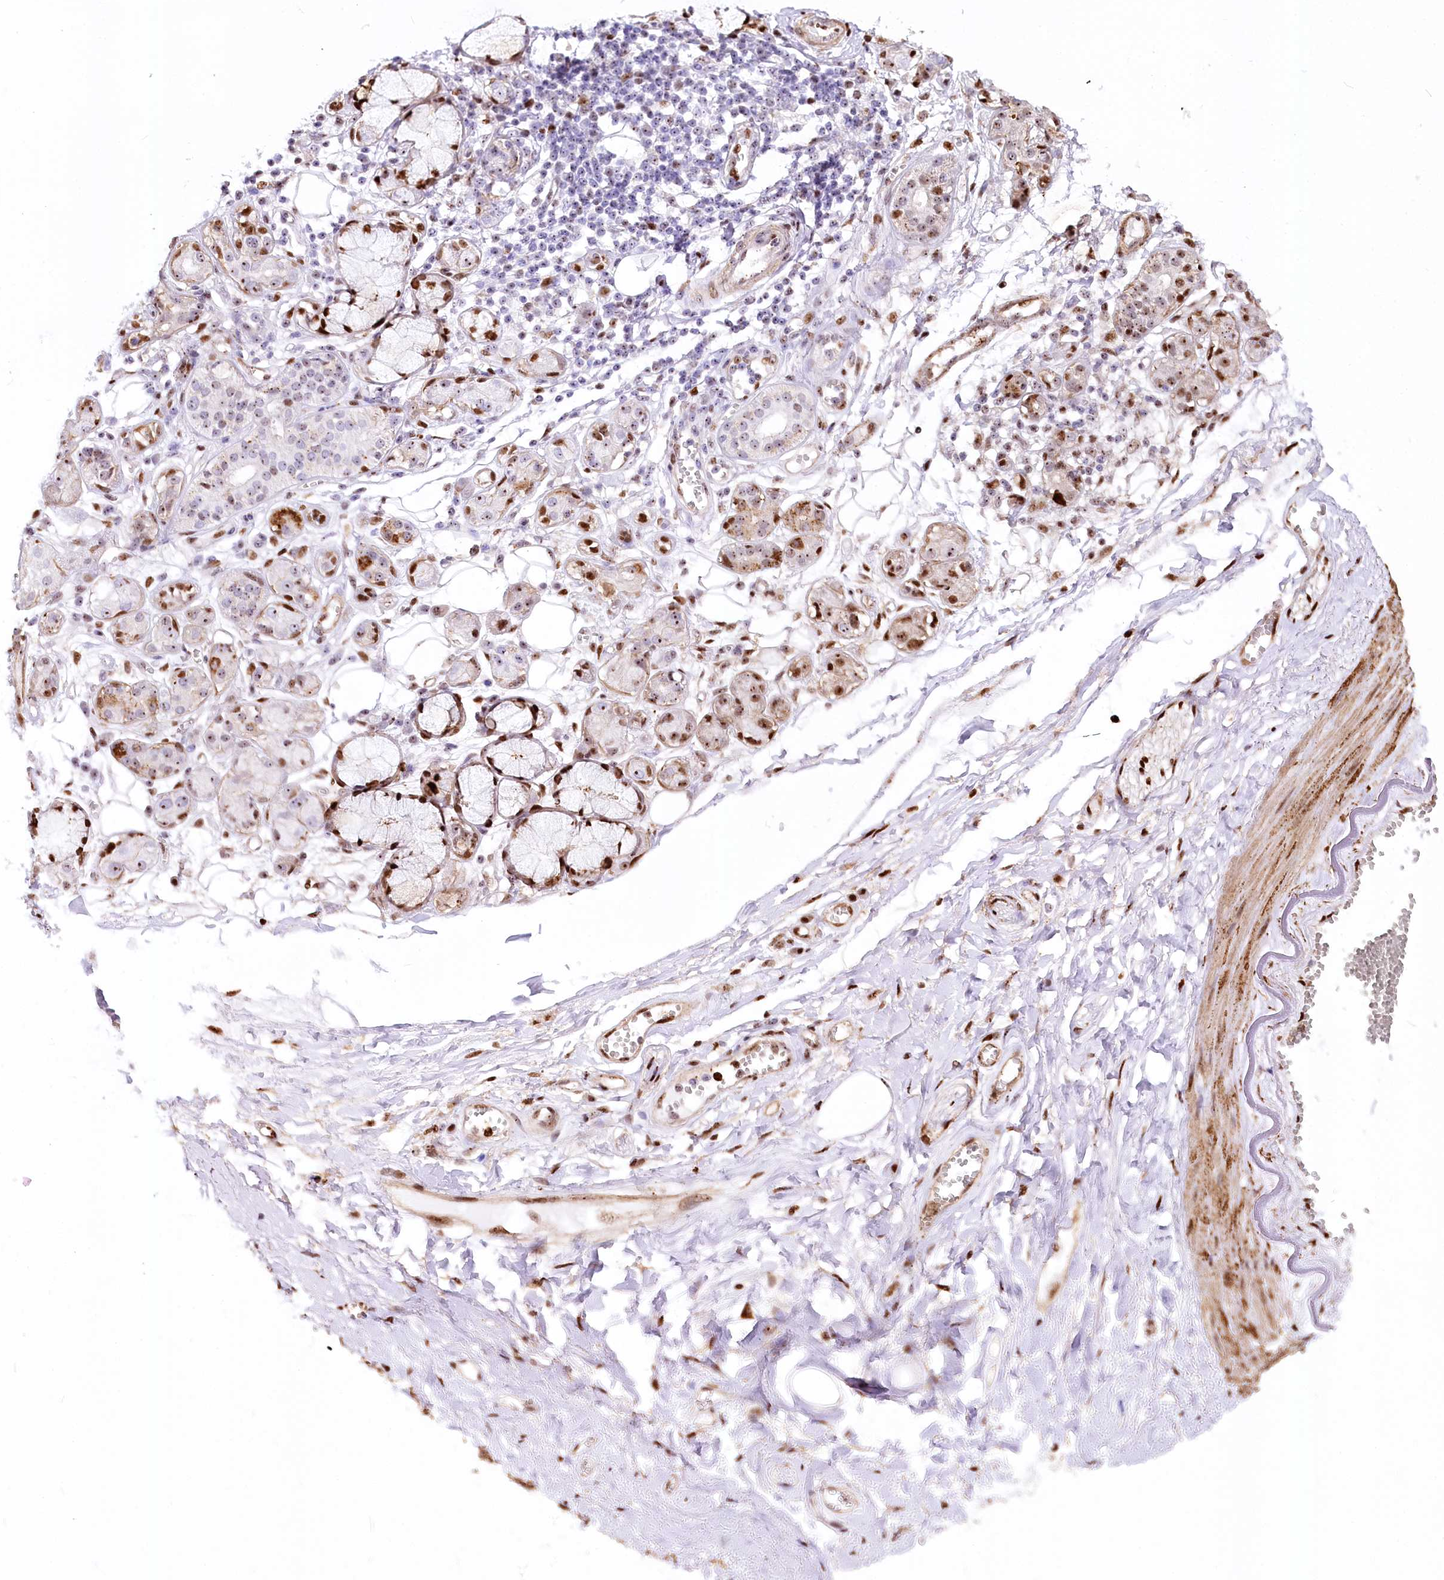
{"staining": {"intensity": "strong", "quantity": "<25%", "location": "nuclear"}, "tissue": "soft tissue", "cell_type": "Chondrocytes", "image_type": "normal", "snomed": [{"axis": "morphology", "description": "Normal tissue, NOS"}, {"axis": "morphology", "description": "Inflammation, NOS"}, {"axis": "topography", "description": "Salivary gland"}, {"axis": "topography", "description": "Peripheral nerve tissue"}], "caption": "Immunohistochemical staining of normal human soft tissue shows medium levels of strong nuclear positivity in about <25% of chondrocytes.", "gene": "PTMS", "patient": {"sex": "female", "age": 75}}